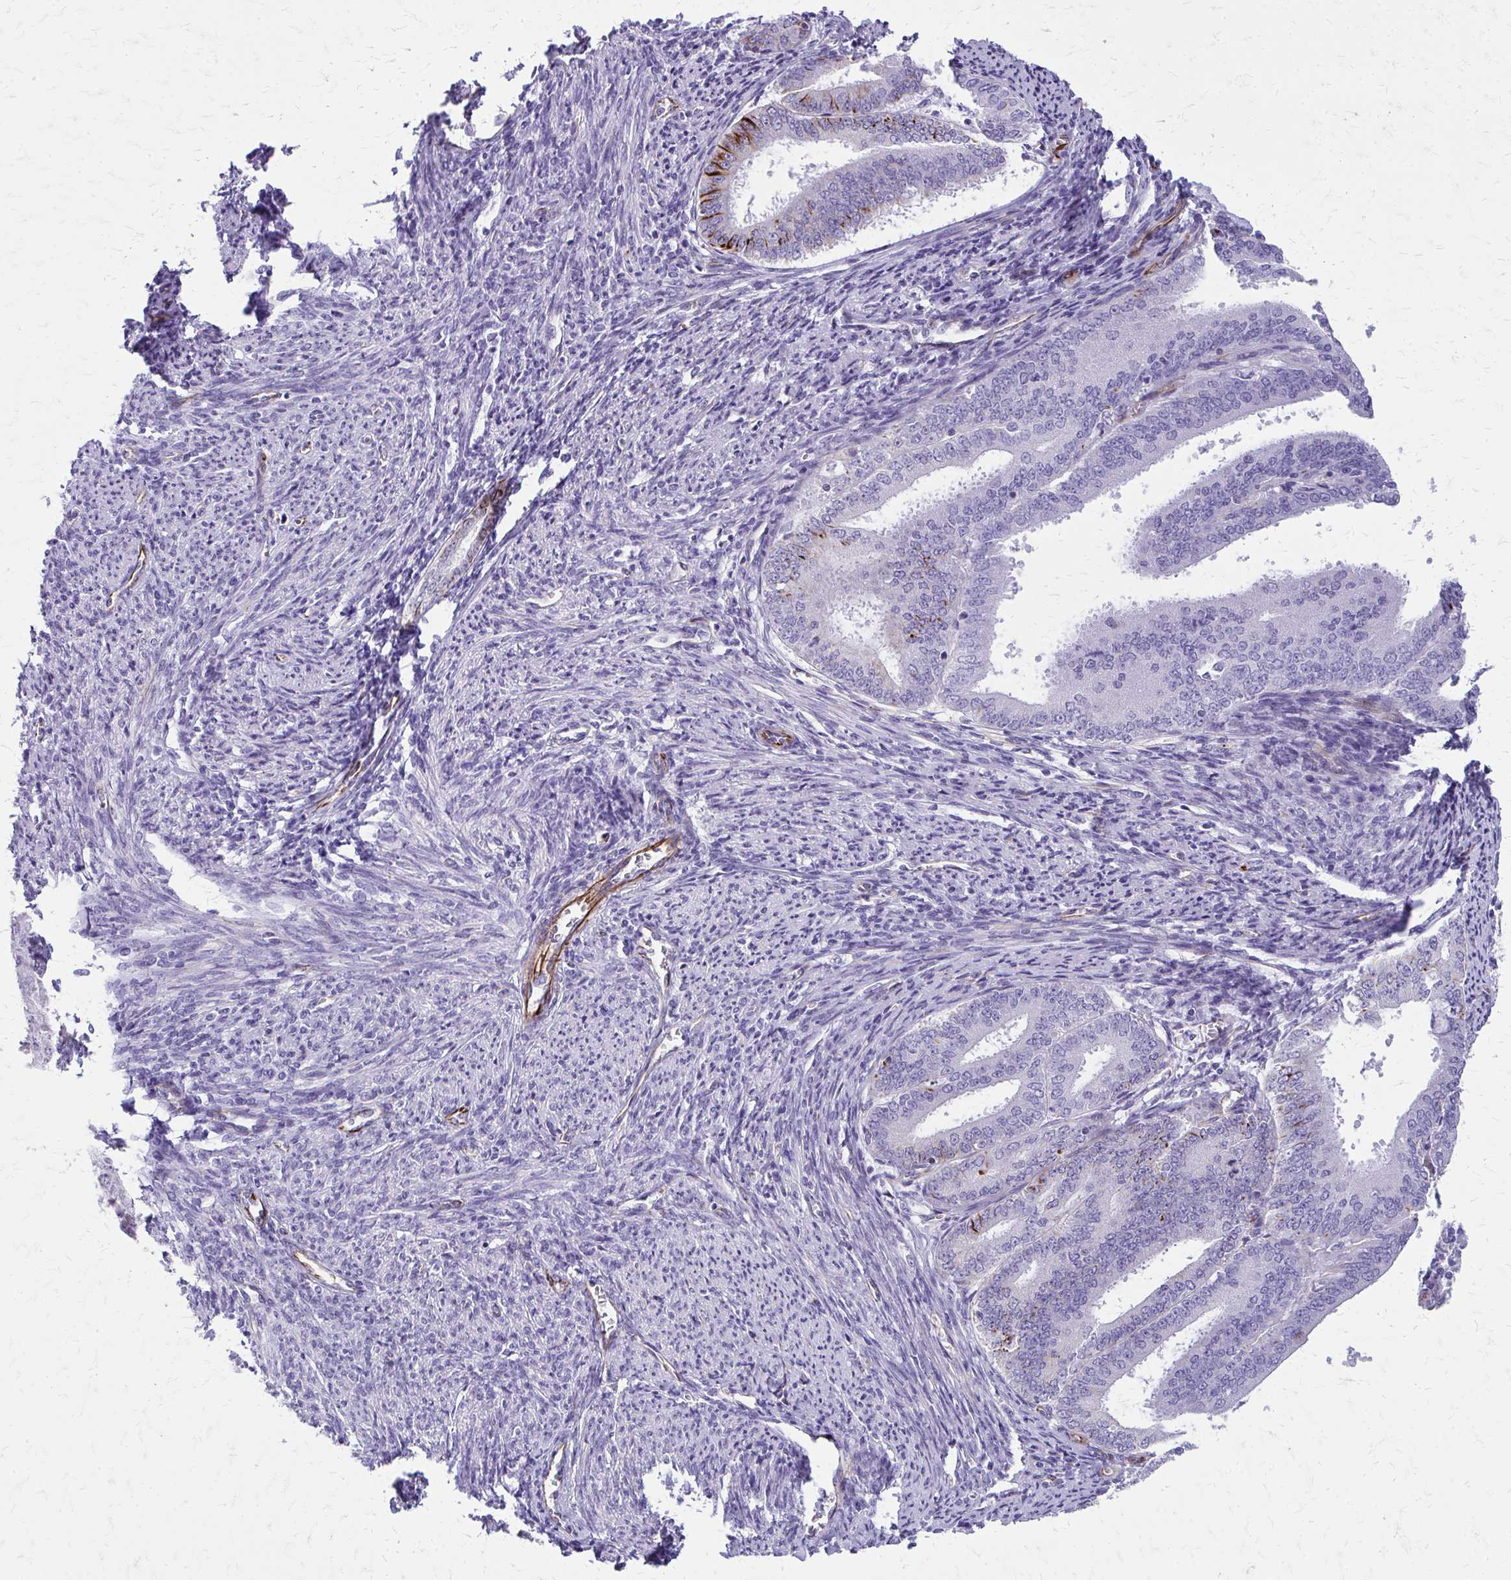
{"staining": {"intensity": "negative", "quantity": "none", "location": "none"}, "tissue": "endometrial cancer", "cell_type": "Tumor cells", "image_type": "cancer", "snomed": [{"axis": "morphology", "description": "Adenocarcinoma, NOS"}, {"axis": "topography", "description": "Endometrium"}], "caption": "A micrograph of human adenocarcinoma (endometrial) is negative for staining in tumor cells.", "gene": "TRIM6", "patient": {"sex": "female", "age": 63}}